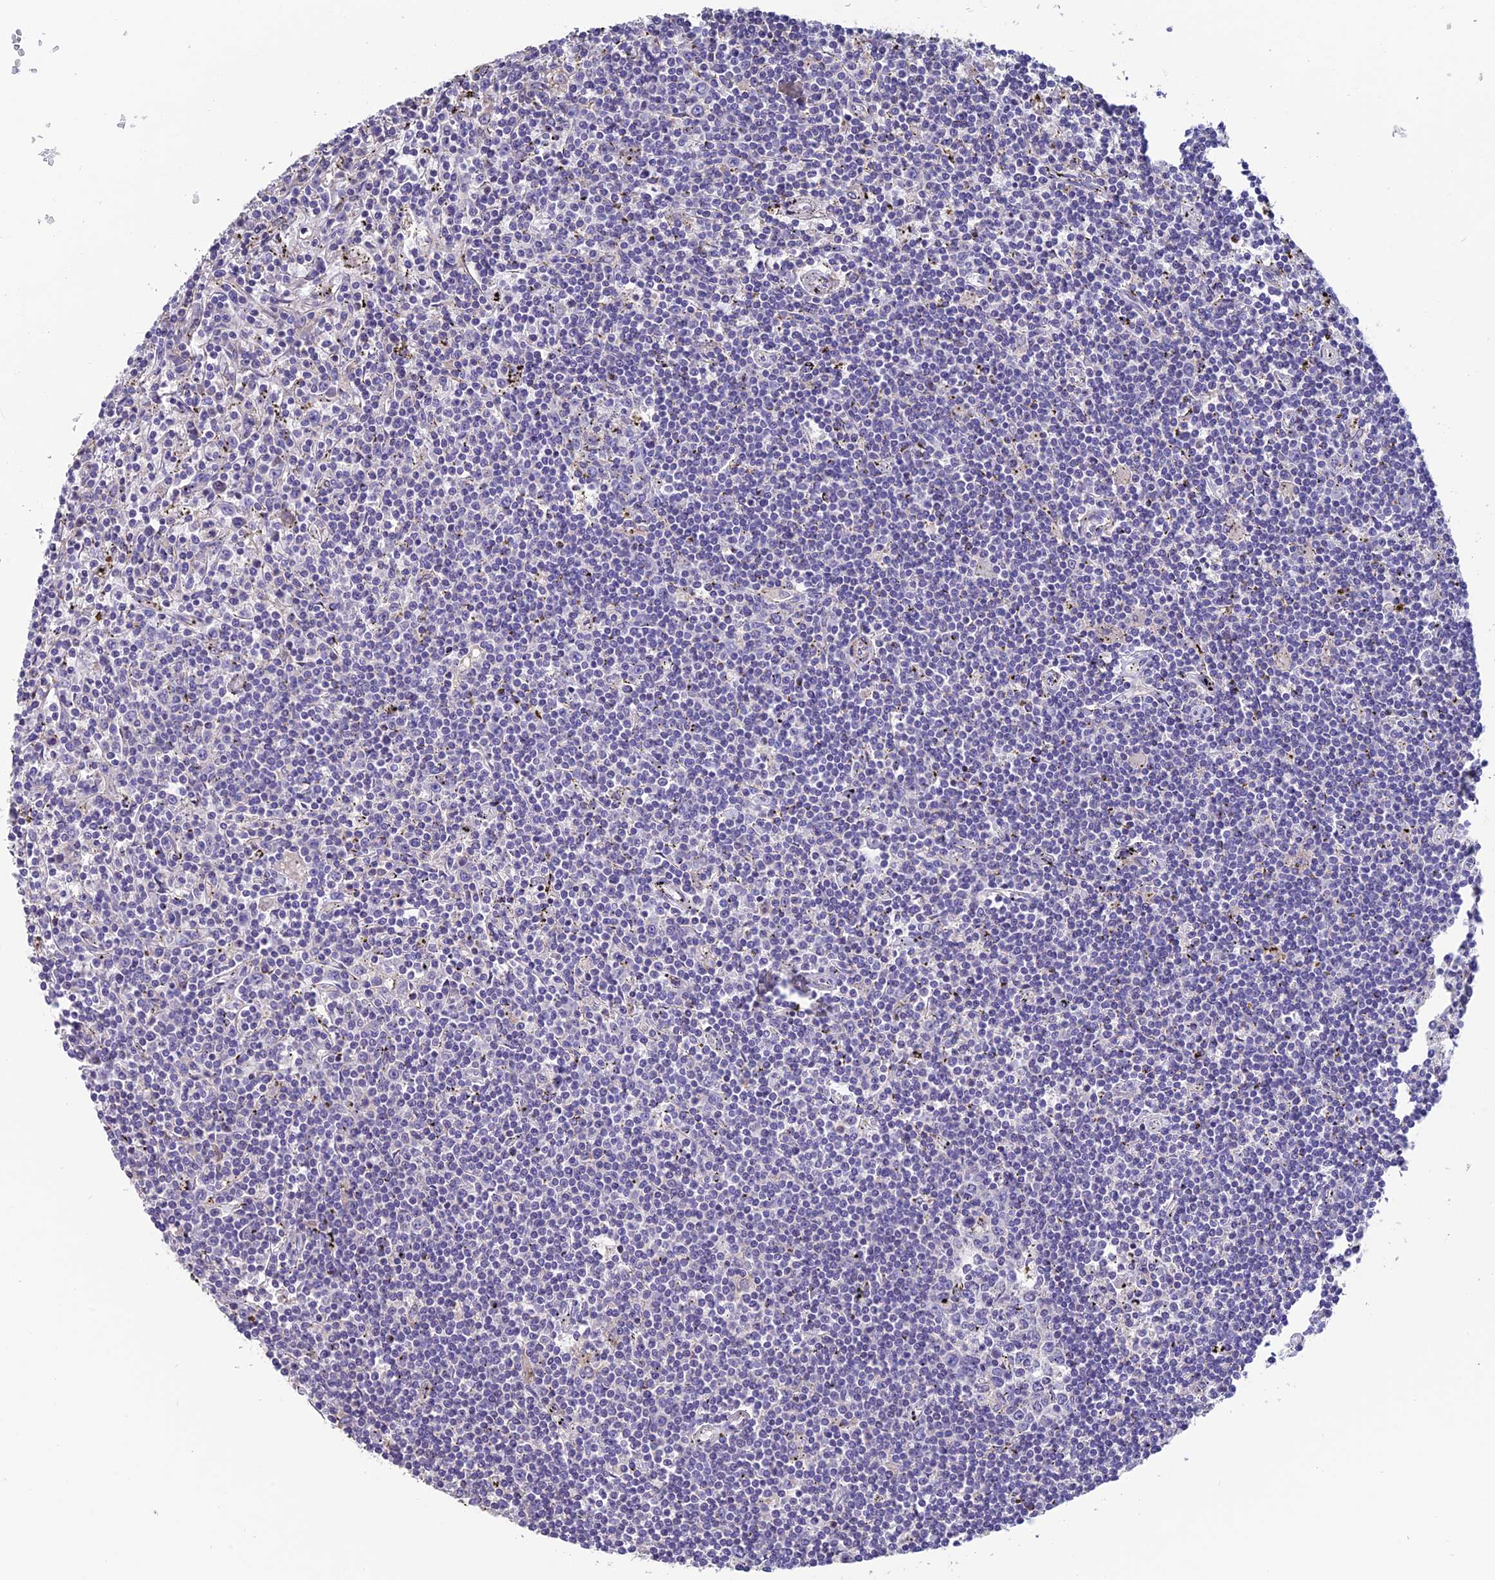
{"staining": {"intensity": "negative", "quantity": "none", "location": "none"}, "tissue": "lymphoma", "cell_type": "Tumor cells", "image_type": "cancer", "snomed": [{"axis": "morphology", "description": "Malignant lymphoma, non-Hodgkin's type, Low grade"}, {"axis": "topography", "description": "Spleen"}], "caption": "Human lymphoma stained for a protein using immunohistochemistry (IHC) shows no staining in tumor cells.", "gene": "FAM178B", "patient": {"sex": "male", "age": 76}}